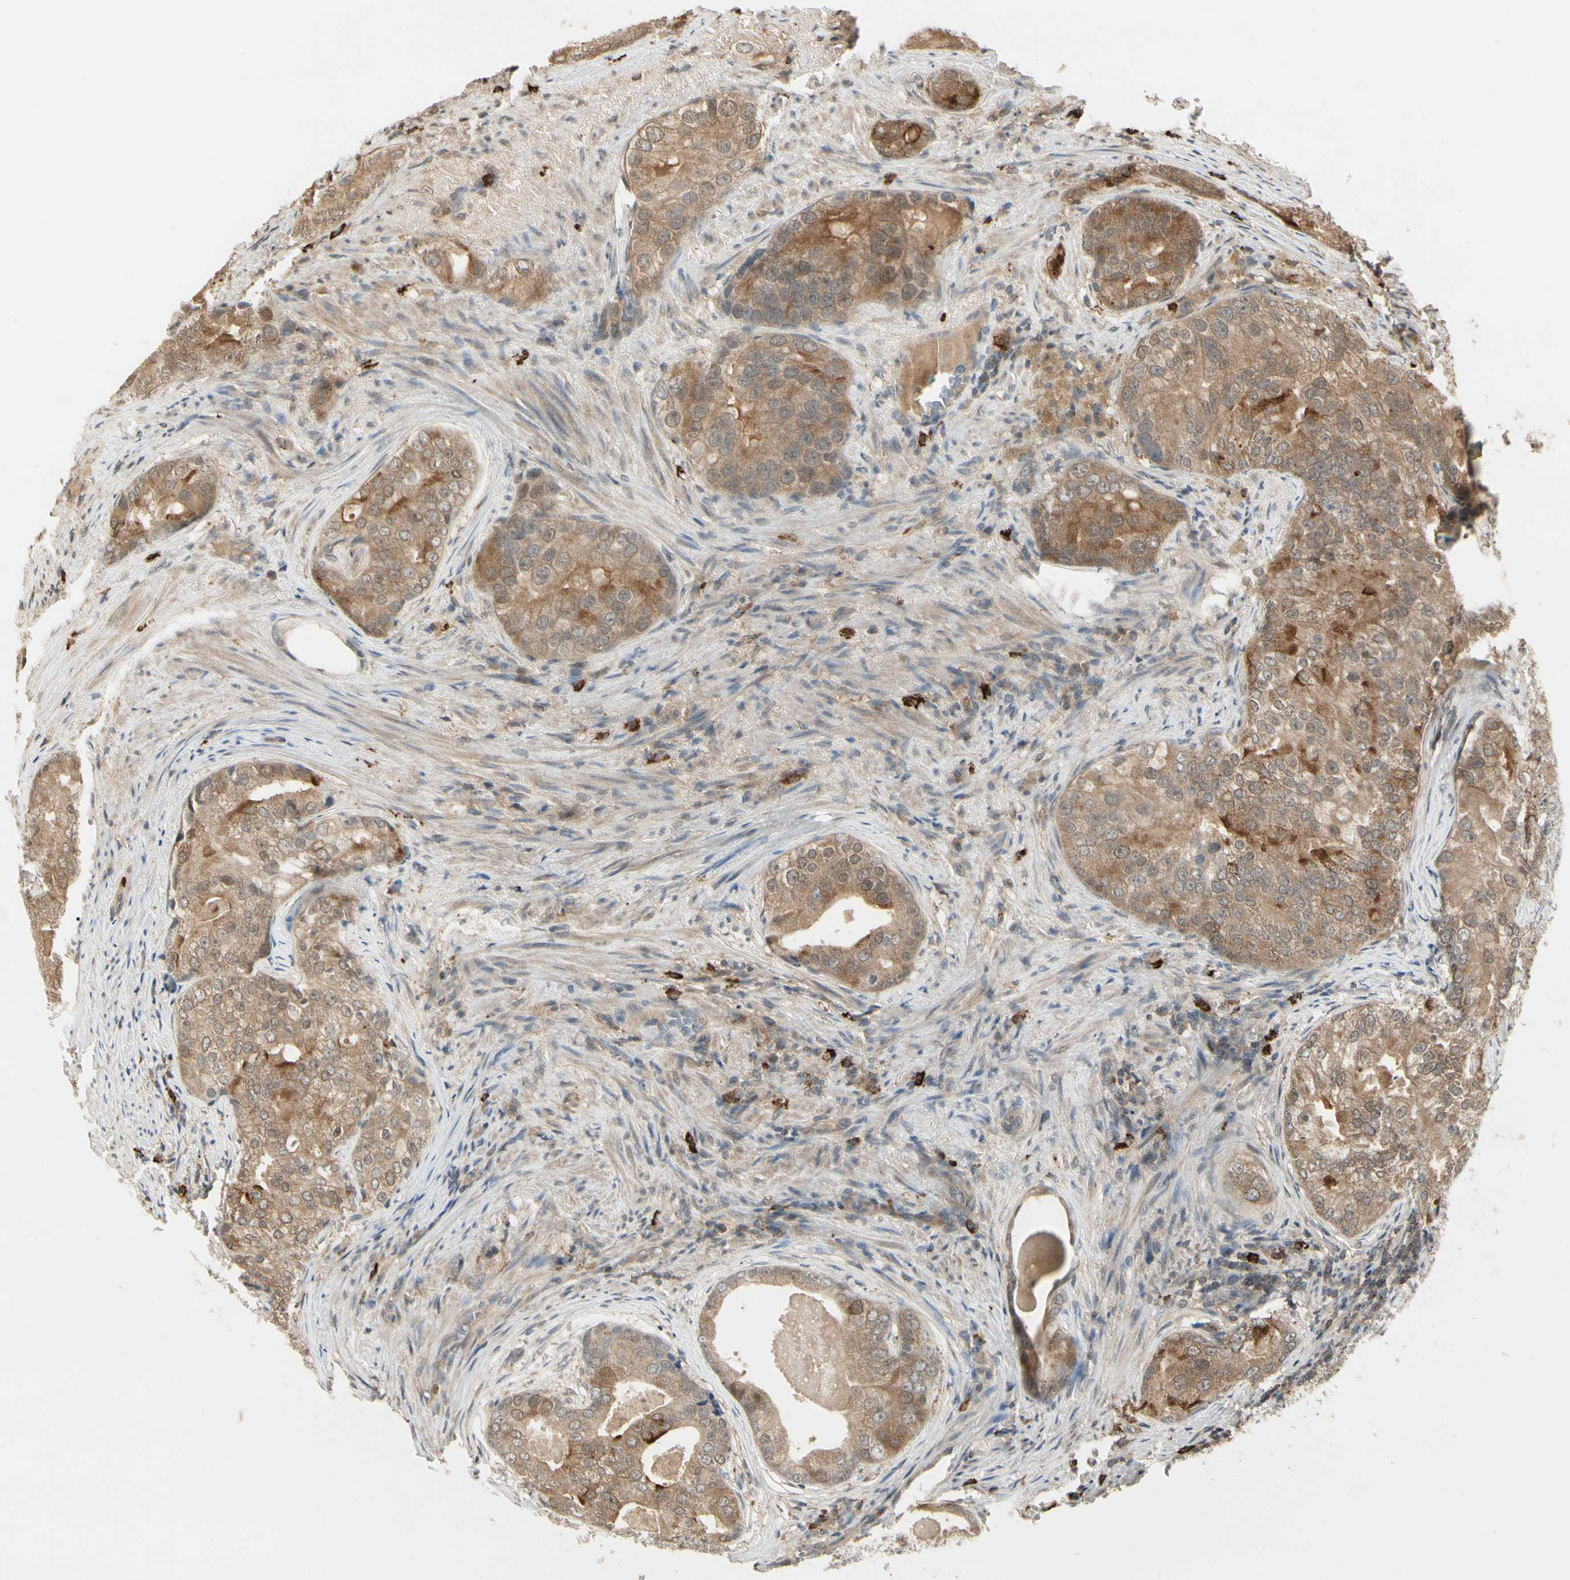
{"staining": {"intensity": "moderate", "quantity": ">75%", "location": "cytoplasmic/membranous"}, "tissue": "prostate cancer", "cell_type": "Tumor cells", "image_type": "cancer", "snomed": [{"axis": "morphology", "description": "Adenocarcinoma, High grade"}, {"axis": "topography", "description": "Prostate"}], "caption": "Moderate cytoplasmic/membranous staining for a protein is appreciated in approximately >75% of tumor cells of prostate cancer using immunohistochemistry (IHC).", "gene": "EVC", "patient": {"sex": "male", "age": 66}}